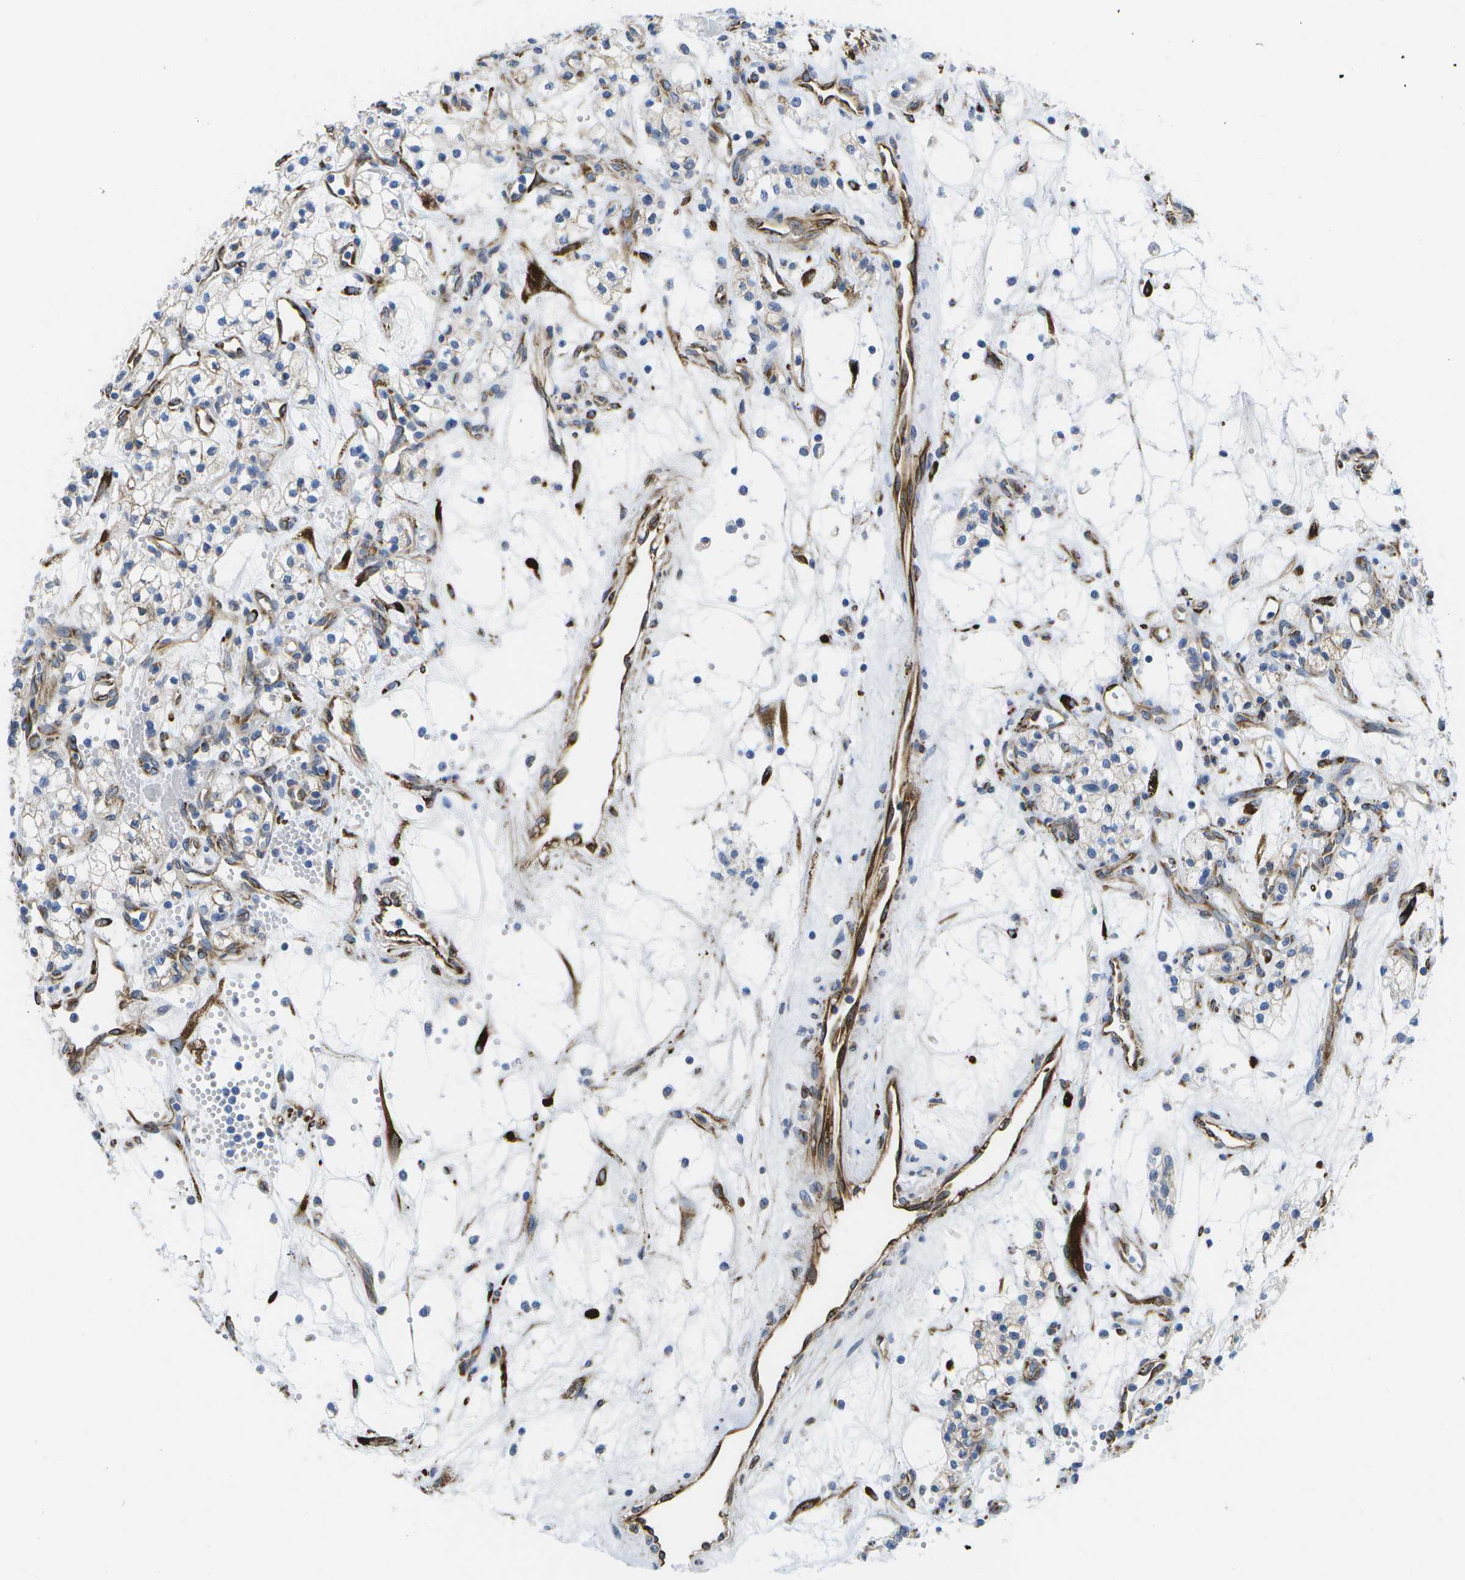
{"staining": {"intensity": "moderate", "quantity": "25%-75%", "location": "cytoplasmic/membranous"}, "tissue": "renal cancer", "cell_type": "Tumor cells", "image_type": "cancer", "snomed": [{"axis": "morphology", "description": "Adenocarcinoma, NOS"}, {"axis": "topography", "description": "Kidney"}], "caption": "There is medium levels of moderate cytoplasmic/membranous positivity in tumor cells of adenocarcinoma (renal), as demonstrated by immunohistochemical staining (brown color).", "gene": "ZDHHC17", "patient": {"sex": "male", "age": 59}}